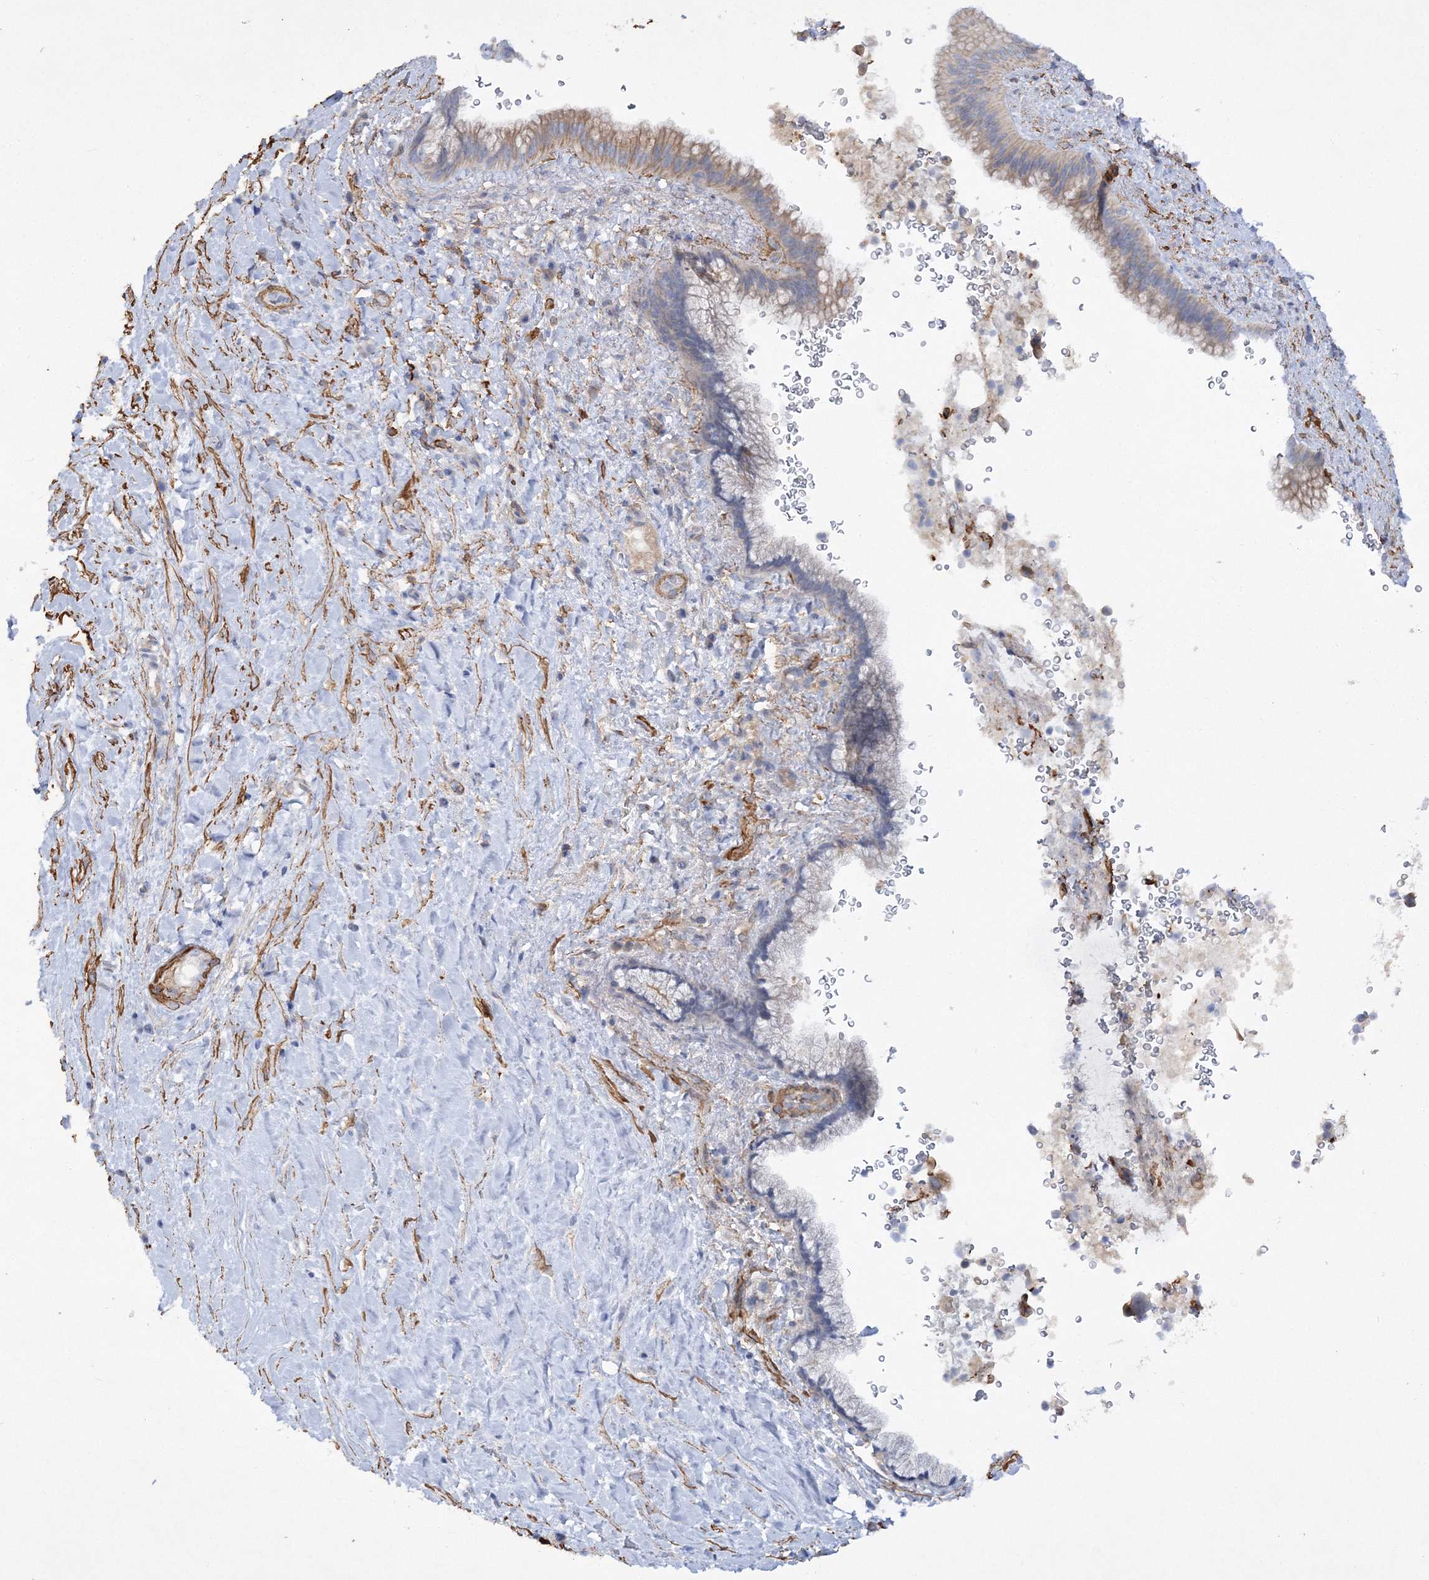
{"staining": {"intensity": "weak", "quantity": "25%-75%", "location": "cytoplasmic/membranous"}, "tissue": "pancreatic cancer", "cell_type": "Tumor cells", "image_type": "cancer", "snomed": [{"axis": "morphology", "description": "Adenocarcinoma, NOS"}, {"axis": "topography", "description": "Pancreas"}], "caption": "Immunohistochemistry (IHC) of adenocarcinoma (pancreatic) demonstrates low levels of weak cytoplasmic/membranous positivity in approximately 25%-75% of tumor cells.", "gene": "RTN2", "patient": {"sex": "male", "age": 75}}